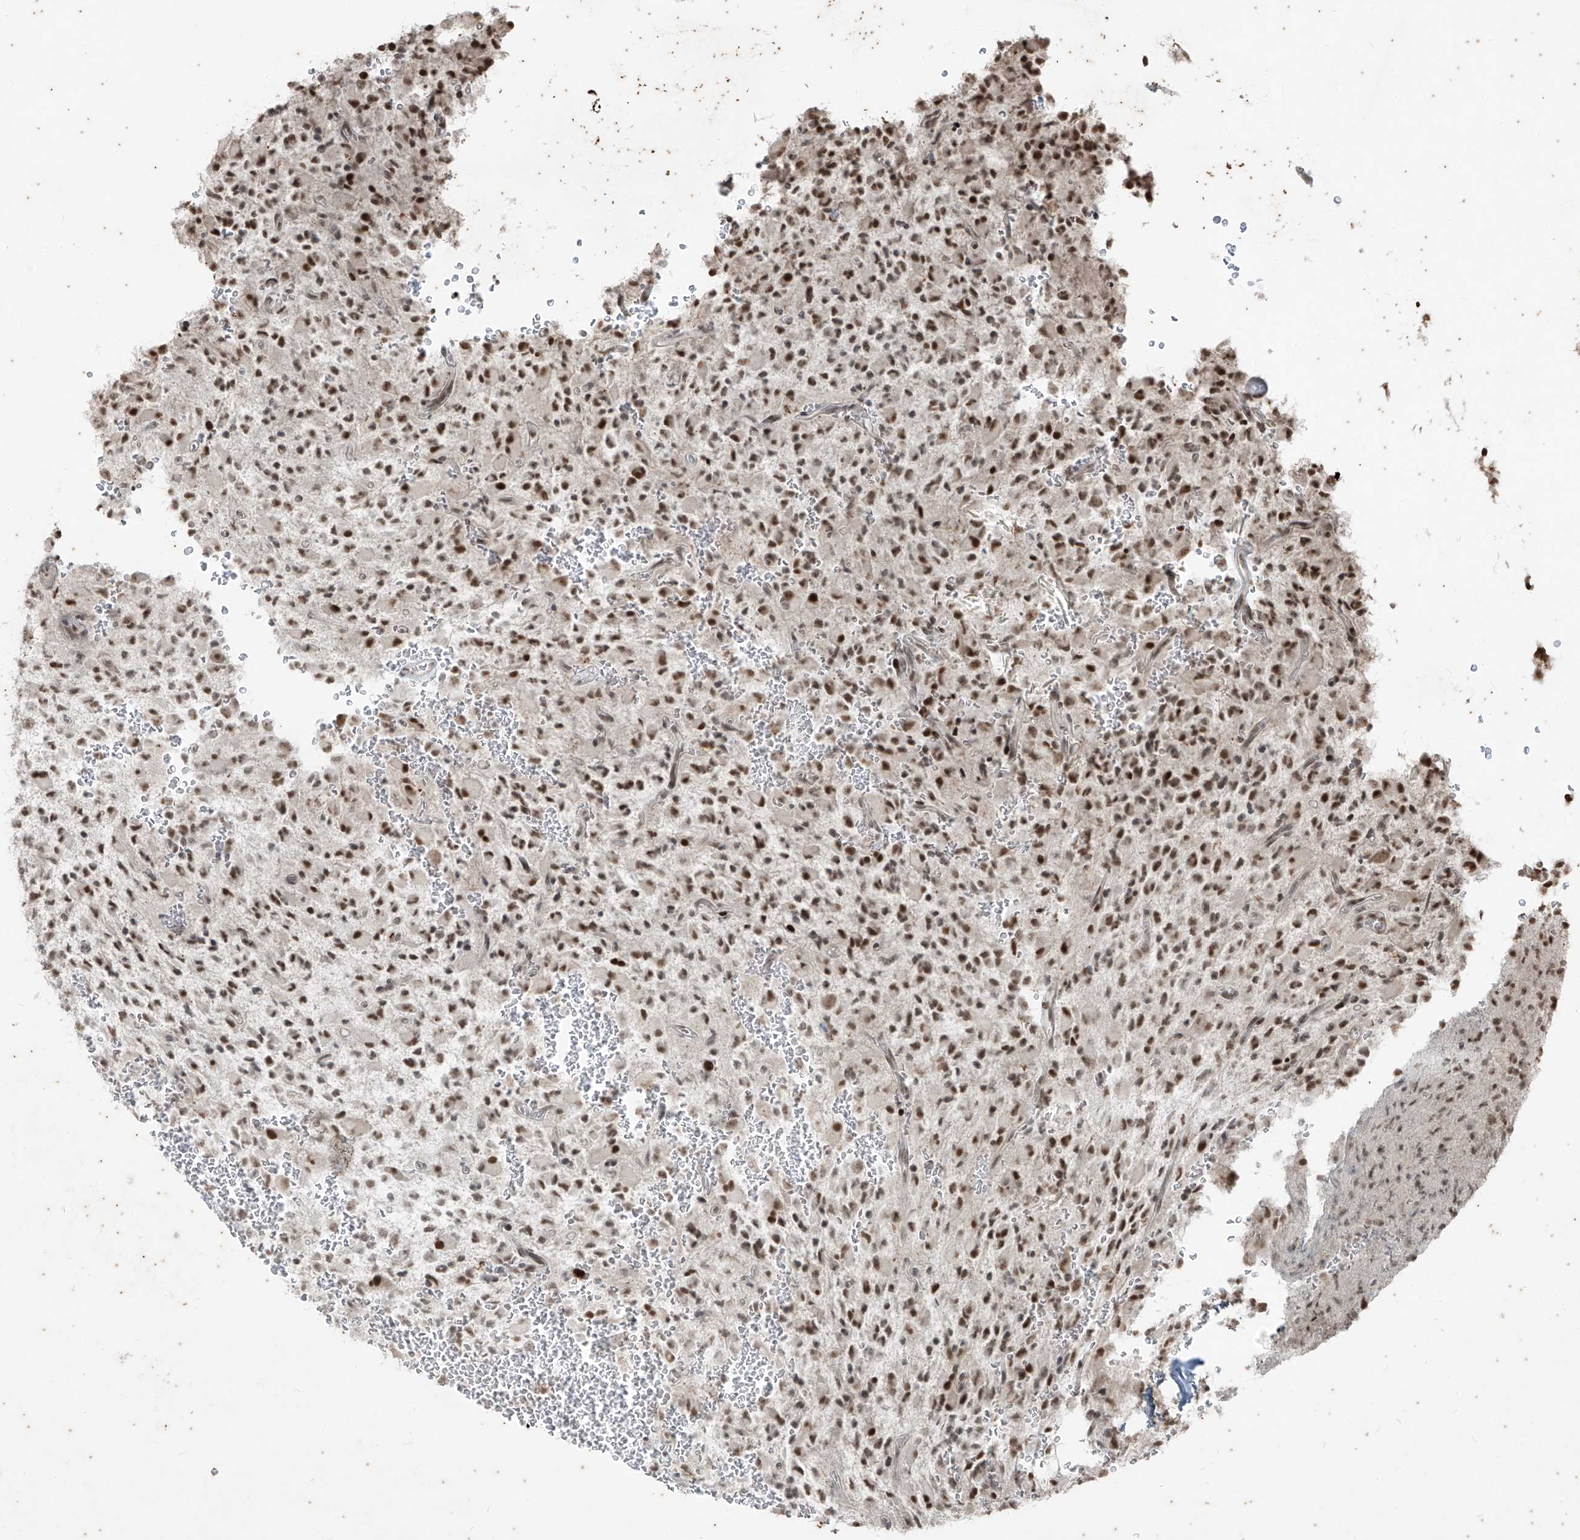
{"staining": {"intensity": "moderate", "quantity": ">75%", "location": "nuclear"}, "tissue": "glioma", "cell_type": "Tumor cells", "image_type": "cancer", "snomed": [{"axis": "morphology", "description": "Glioma, malignant, High grade"}, {"axis": "topography", "description": "Brain"}], "caption": "The immunohistochemical stain labels moderate nuclear staining in tumor cells of malignant glioma (high-grade) tissue.", "gene": "ZNF354B", "patient": {"sex": "male", "age": 34}}